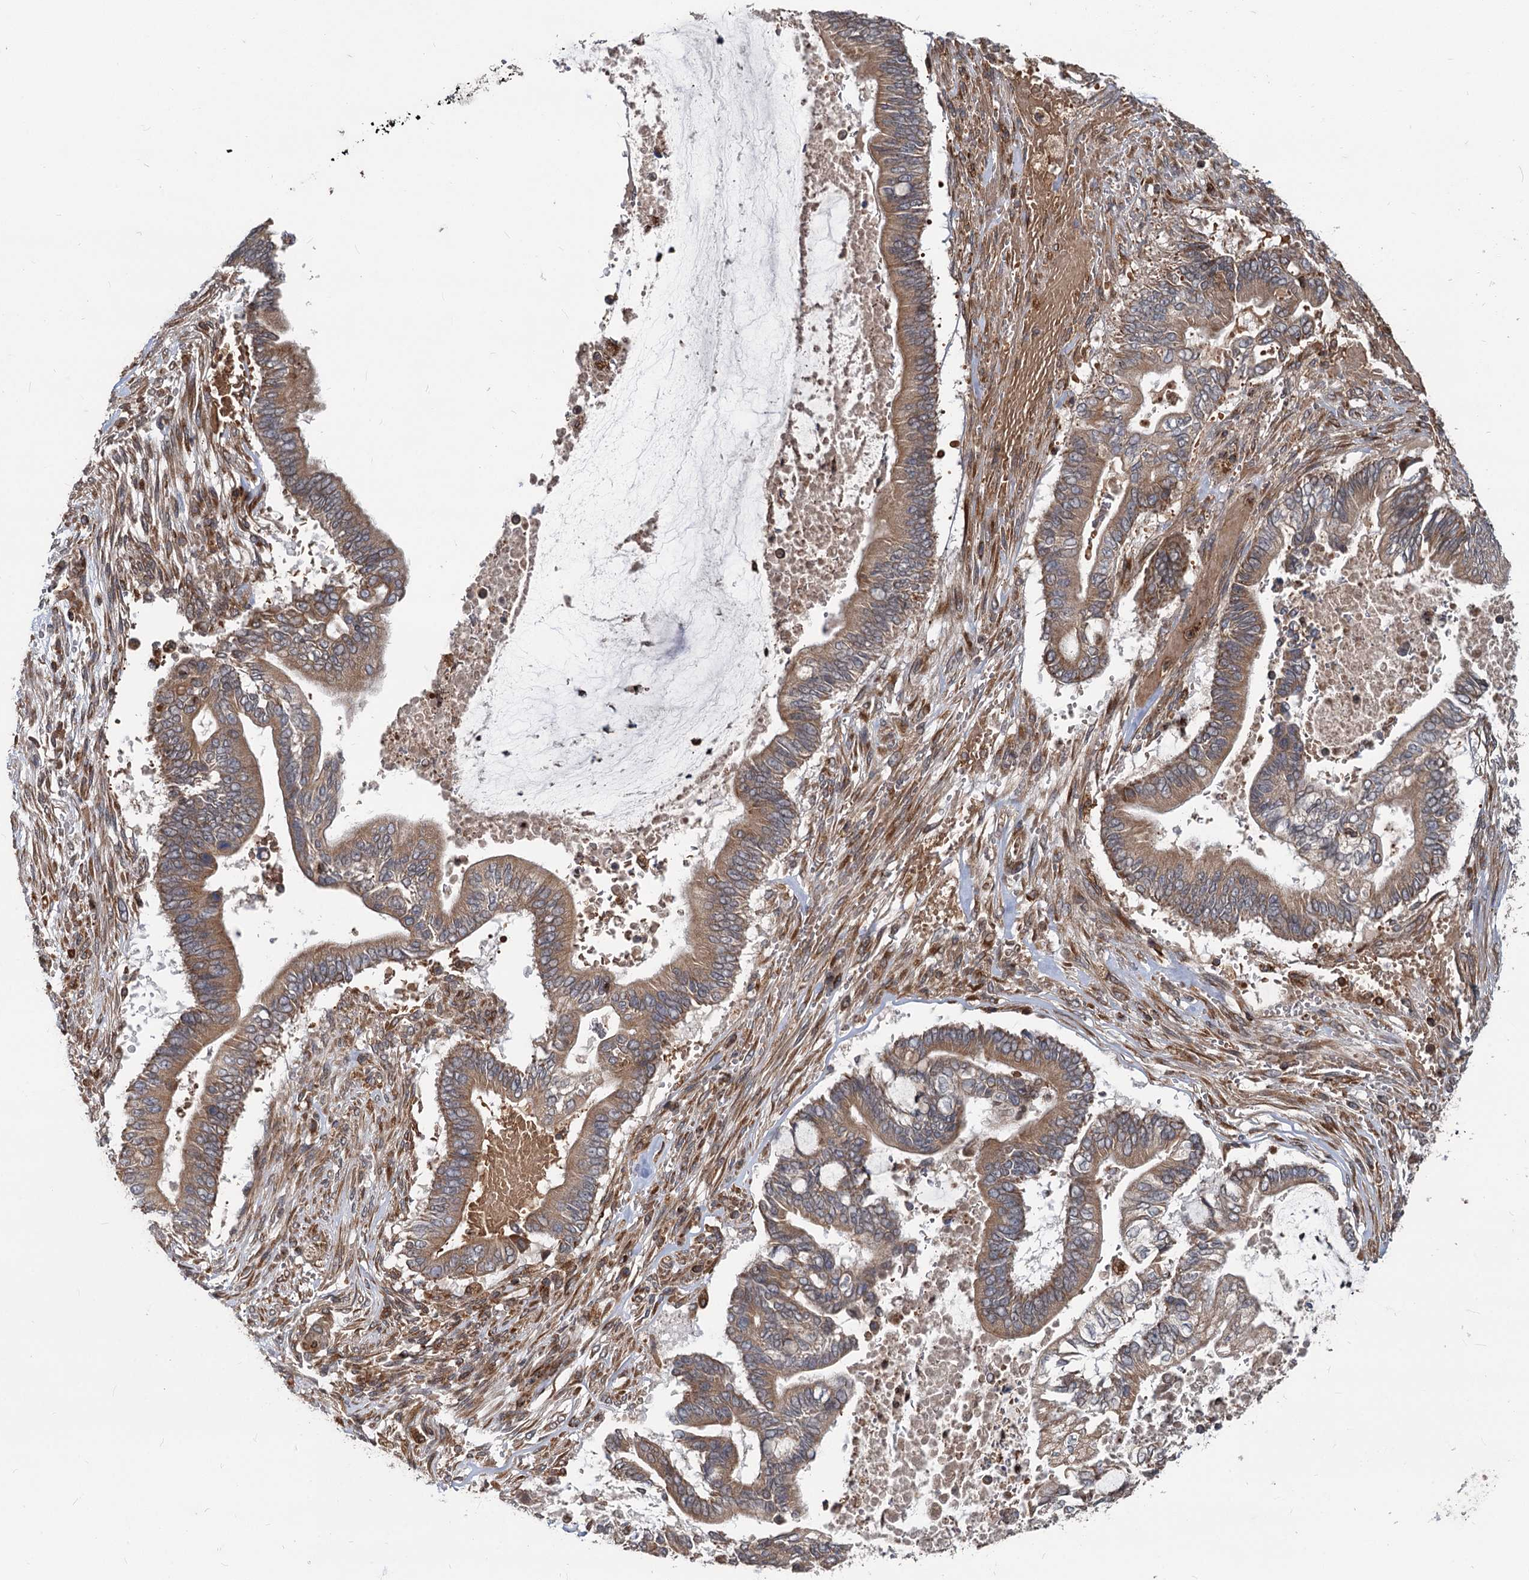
{"staining": {"intensity": "moderate", "quantity": ">75%", "location": "cytoplasmic/membranous"}, "tissue": "pancreatic cancer", "cell_type": "Tumor cells", "image_type": "cancer", "snomed": [{"axis": "morphology", "description": "Adenocarcinoma, NOS"}, {"axis": "topography", "description": "Pancreas"}], "caption": "Immunohistochemistry (IHC) of human pancreatic cancer reveals medium levels of moderate cytoplasmic/membranous positivity in approximately >75% of tumor cells.", "gene": "STIM1", "patient": {"sex": "male", "age": 68}}